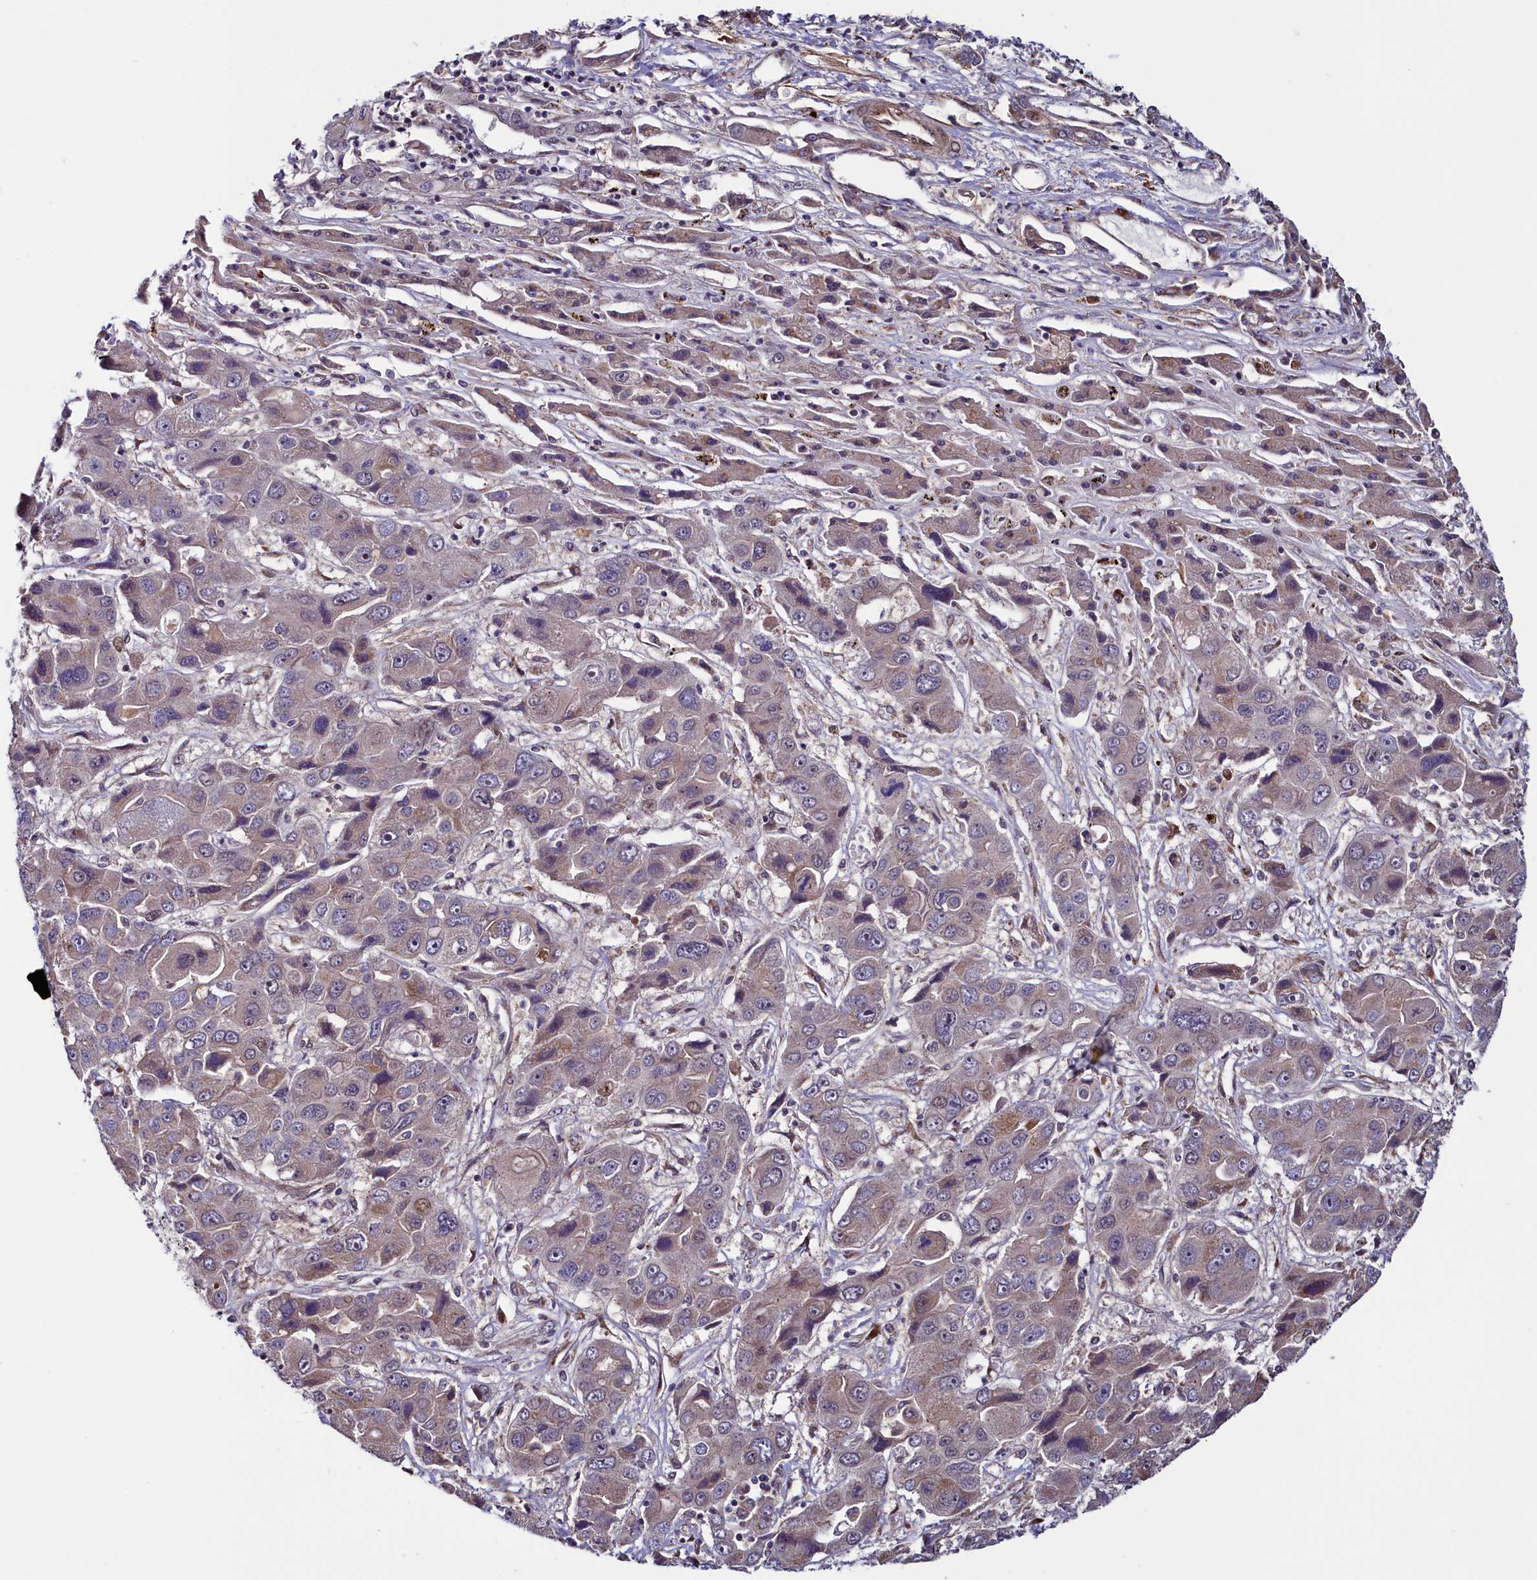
{"staining": {"intensity": "weak", "quantity": "<25%", "location": "cytoplasmic/membranous"}, "tissue": "liver cancer", "cell_type": "Tumor cells", "image_type": "cancer", "snomed": [{"axis": "morphology", "description": "Cholangiocarcinoma"}, {"axis": "topography", "description": "Liver"}], "caption": "Tumor cells show no significant positivity in liver cancer (cholangiocarcinoma).", "gene": "RBFA", "patient": {"sex": "male", "age": 67}}